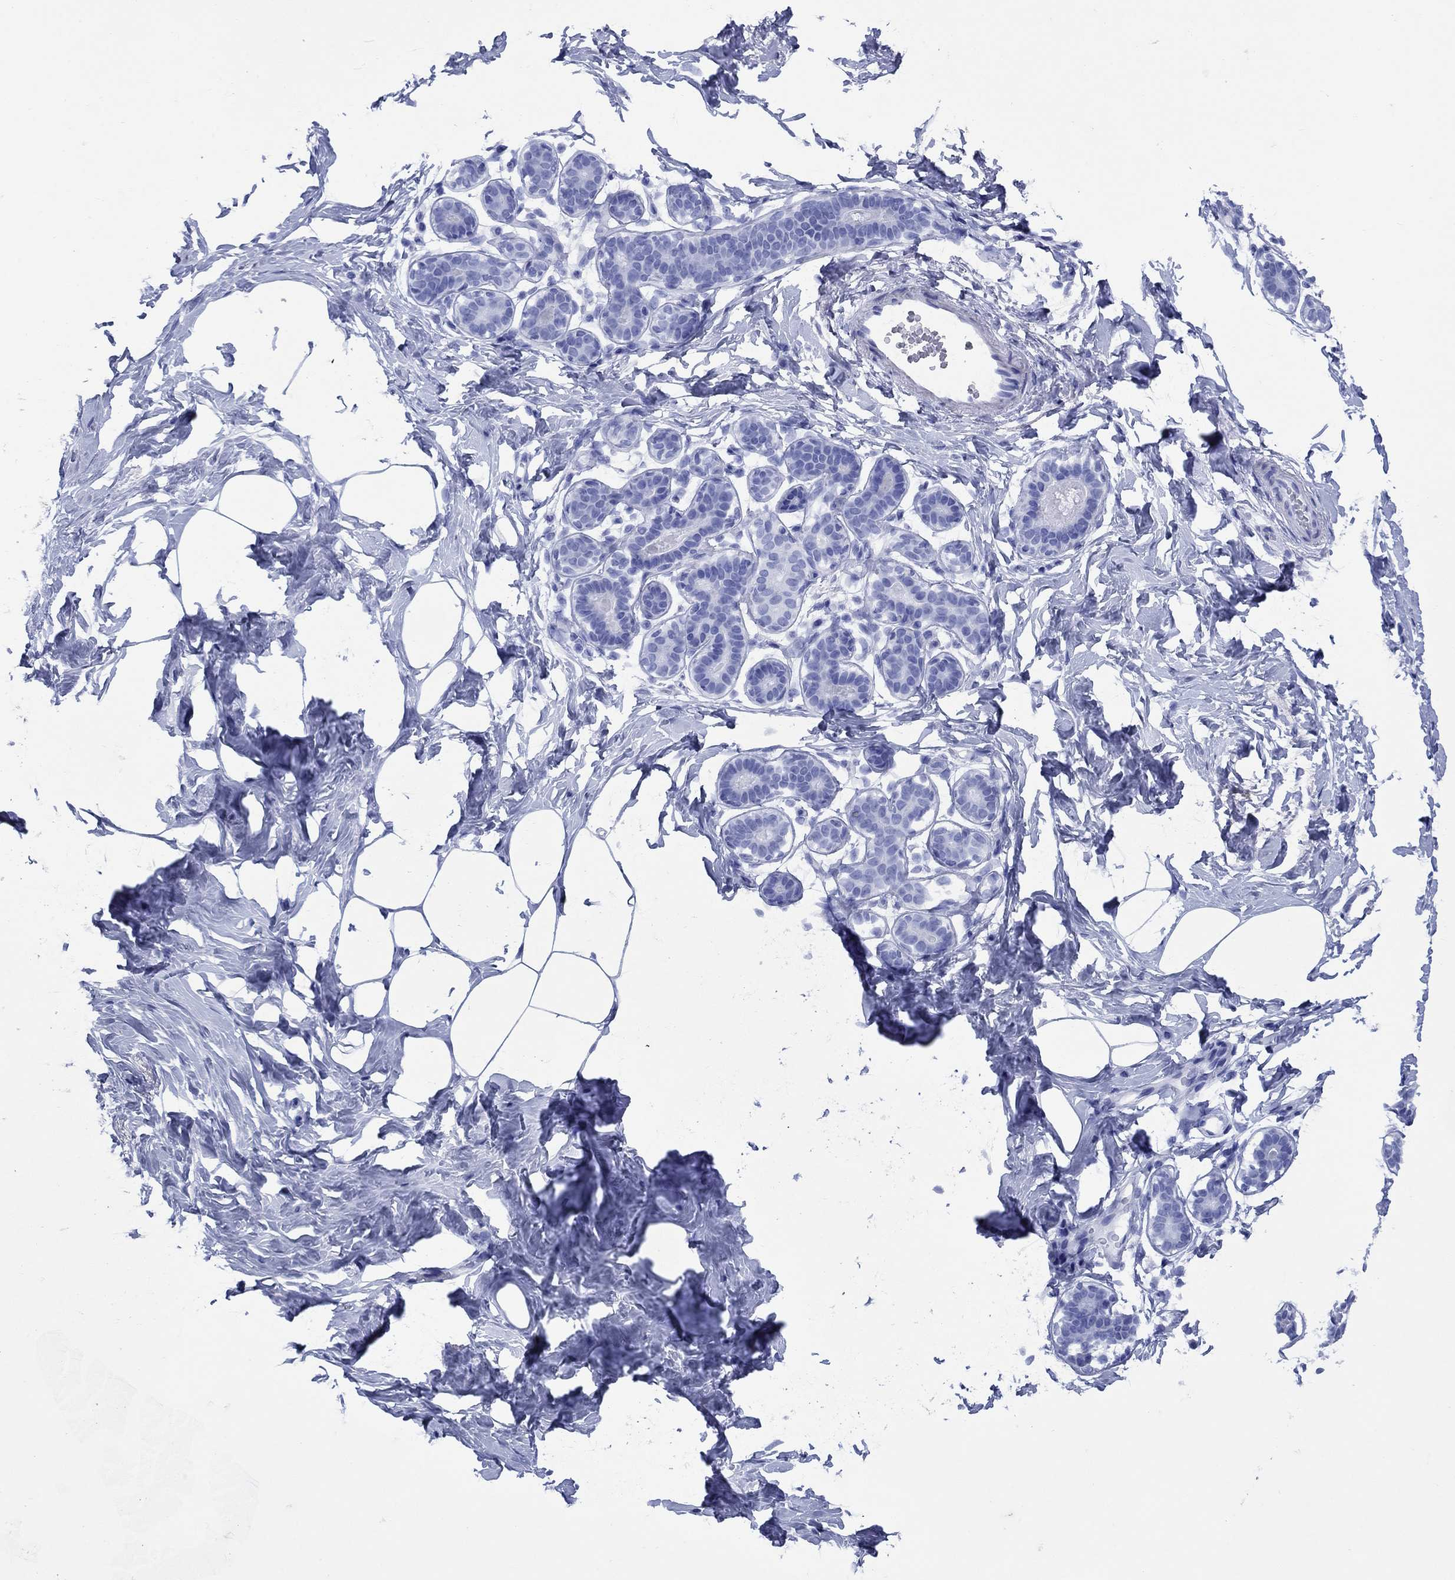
{"staining": {"intensity": "negative", "quantity": "none", "location": "none"}, "tissue": "breast", "cell_type": "Adipocytes", "image_type": "normal", "snomed": [{"axis": "morphology", "description": "Normal tissue, NOS"}, {"axis": "morphology", "description": "Lobular carcinoma, in situ"}, {"axis": "topography", "description": "Breast"}], "caption": "Immunohistochemistry (IHC) of normal human breast demonstrates no staining in adipocytes.", "gene": "CD1A", "patient": {"sex": "female", "age": 35}}